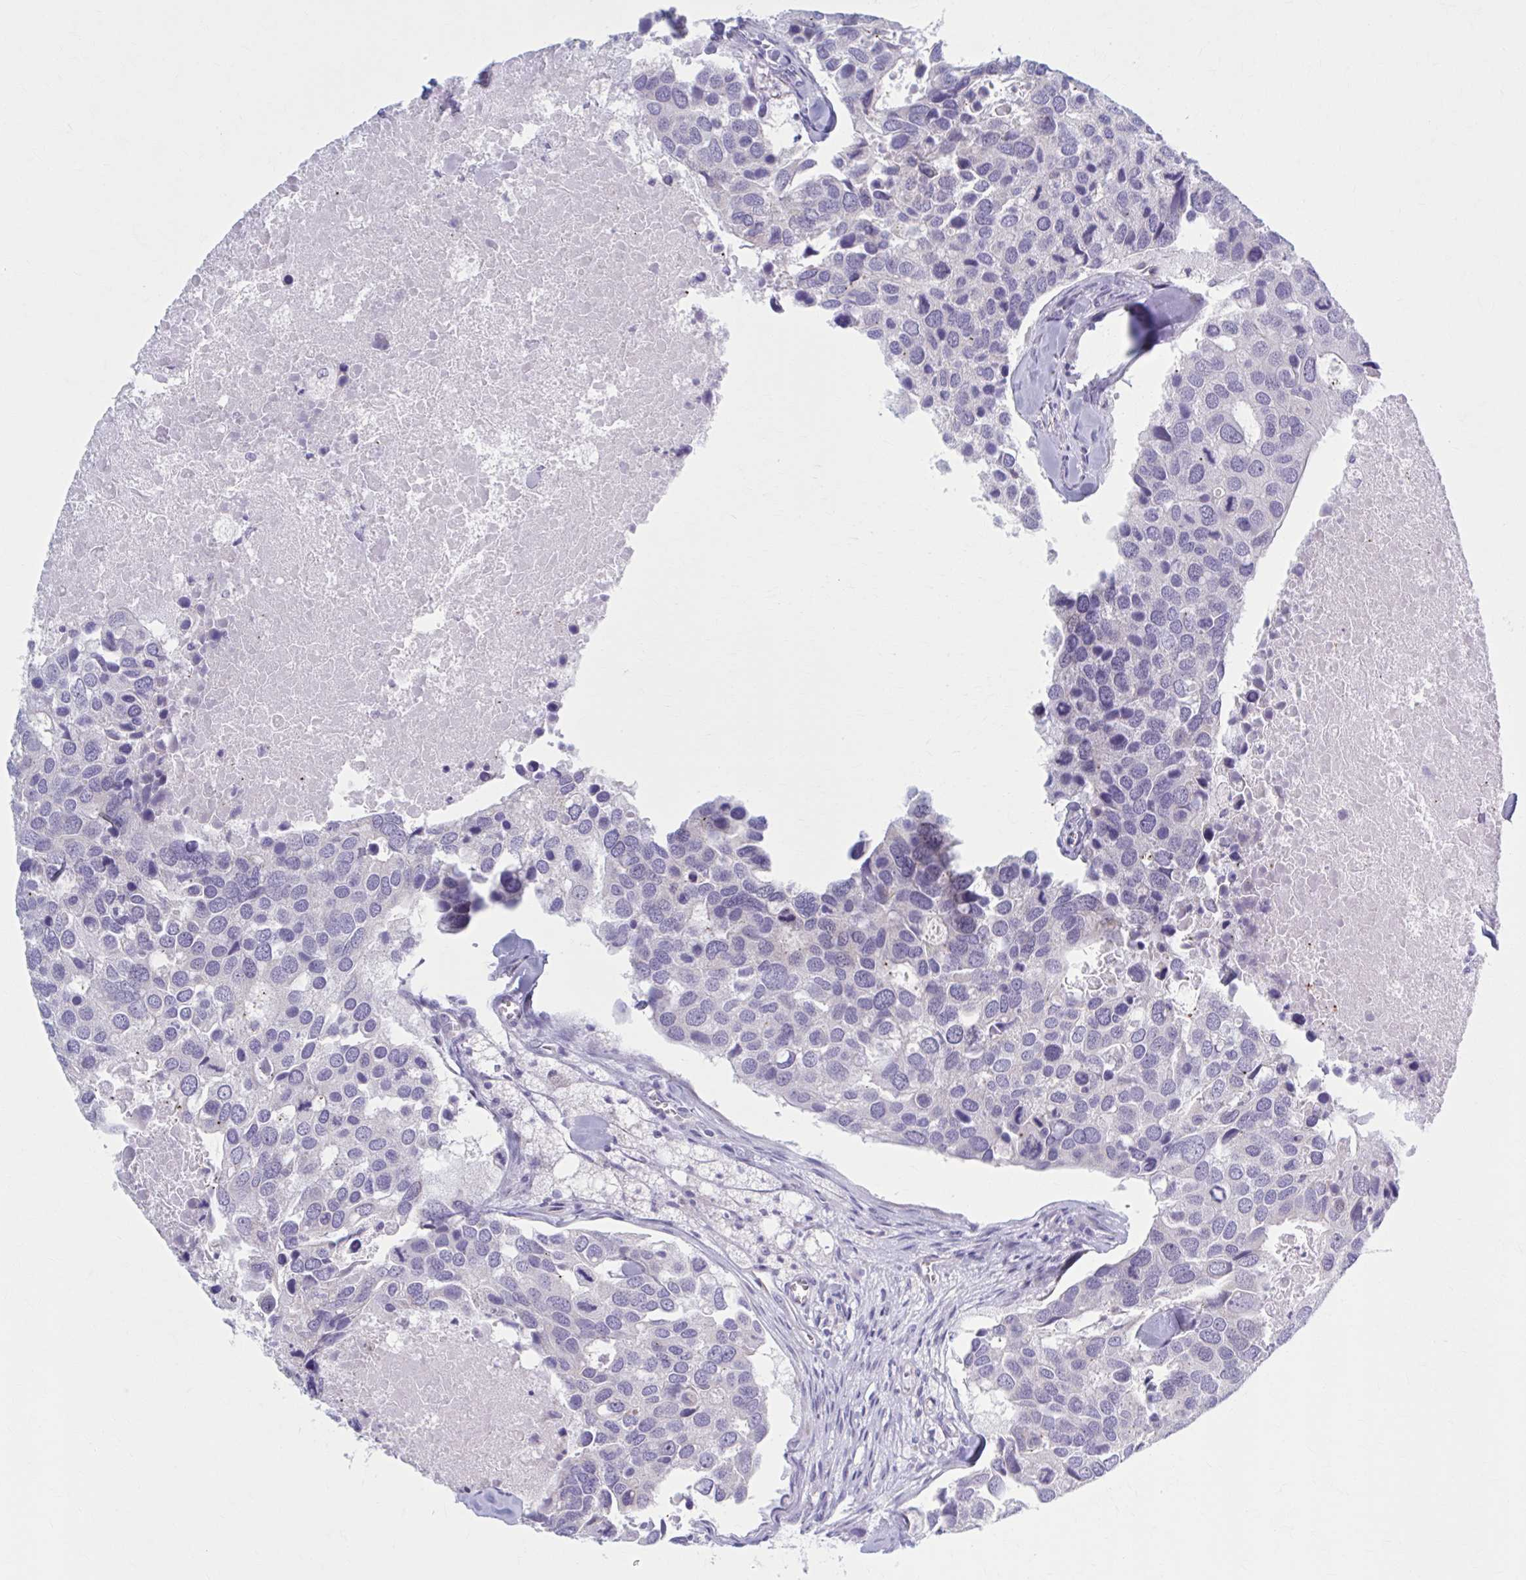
{"staining": {"intensity": "negative", "quantity": "none", "location": "none"}, "tissue": "breast cancer", "cell_type": "Tumor cells", "image_type": "cancer", "snomed": [{"axis": "morphology", "description": "Duct carcinoma"}, {"axis": "topography", "description": "Breast"}], "caption": "Tumor cells are negative for brown protein staining in breast cancer (infiltrating ductal carcinoma).", "gene": "CCDC105", "patient": {"sex": "female", "age": 83}}